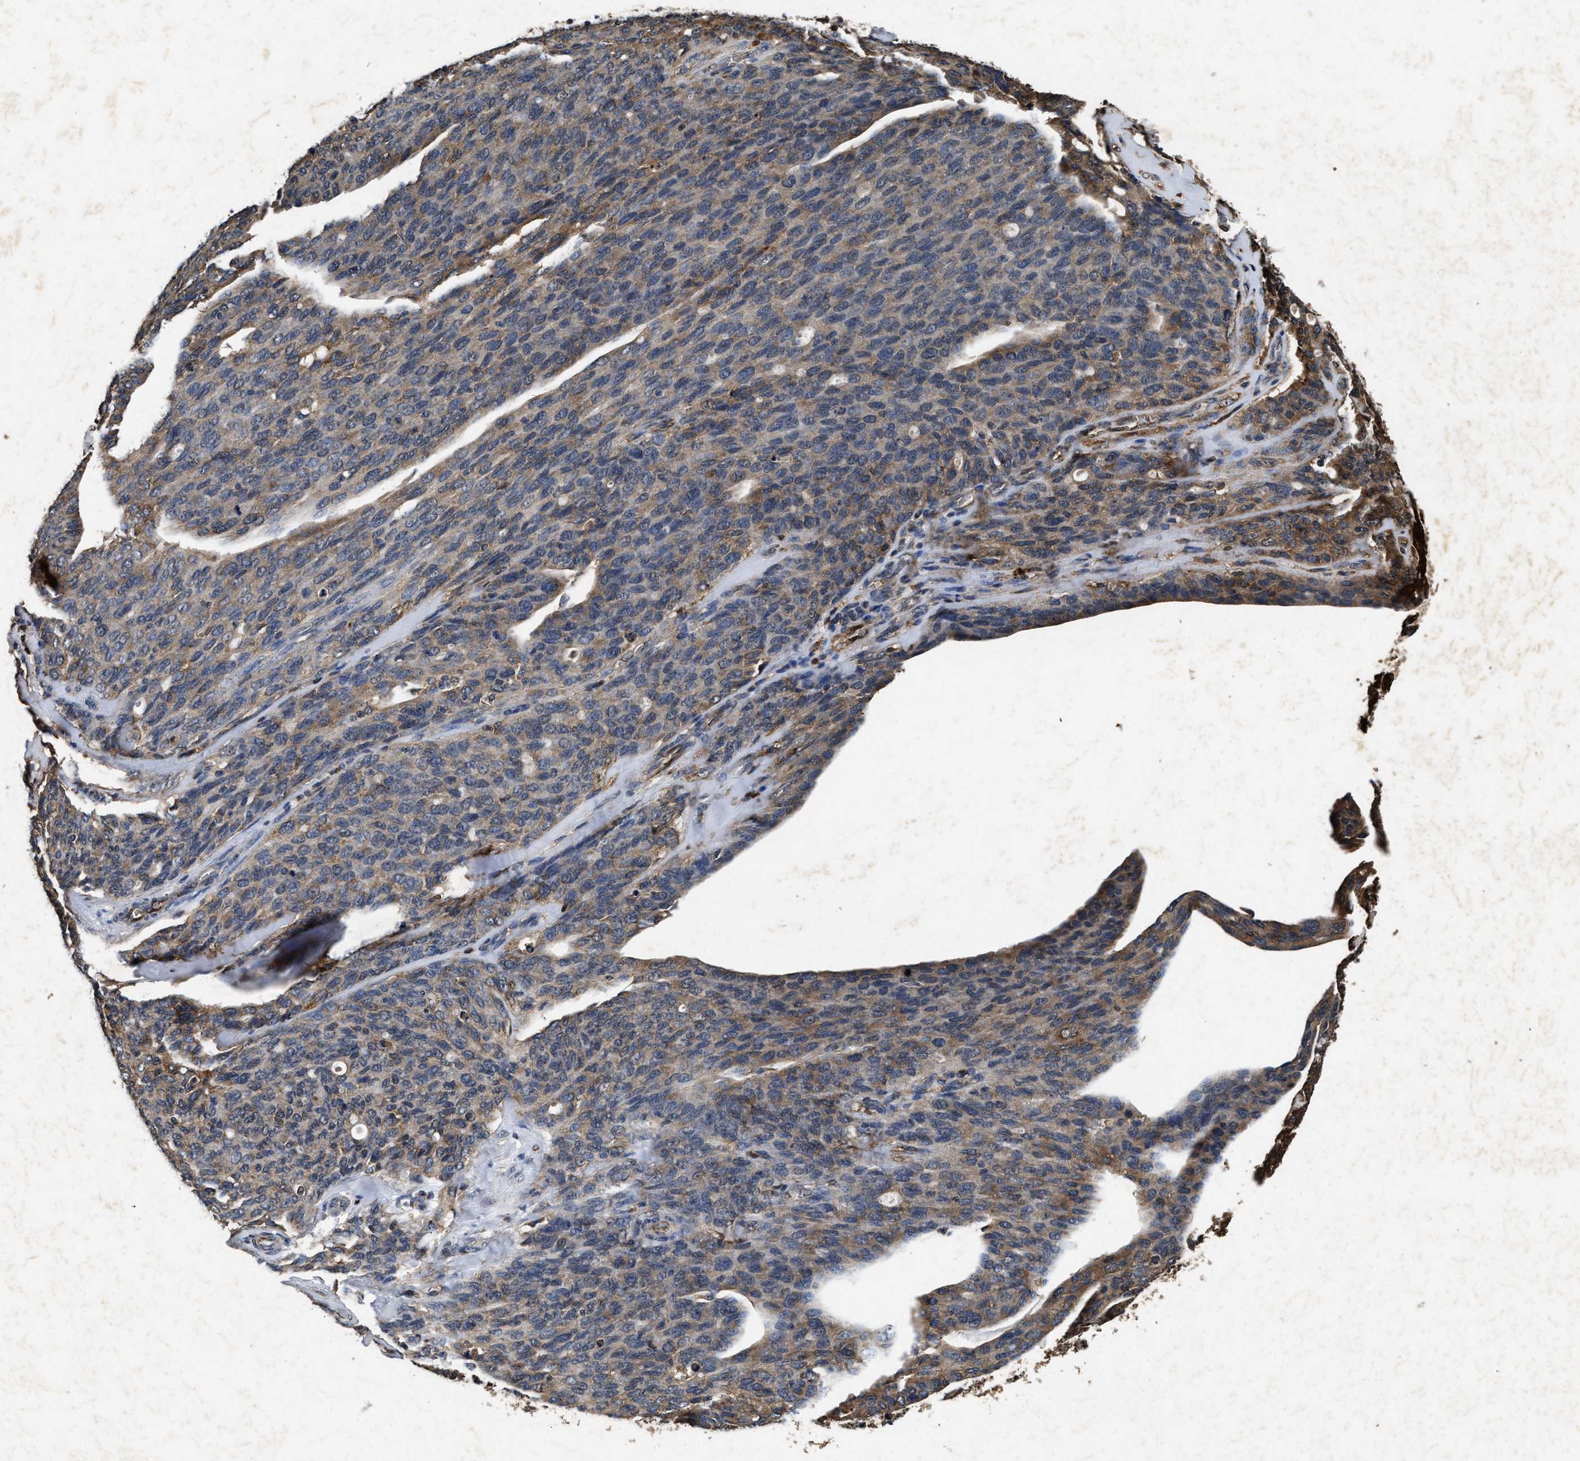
{"staining": {"intensity": "moderate", "quantity": "25%-75%", "location": "cytoplasmic/membranous"}, "tissue": "ovarian cancer", "cell_type": "Tumor cells", "image_type": "cancer", "snomed": [{"axis": "morphology", "description": "Carcinoma, endometroid"}, {"axis": "topography", "description": "Ovary"}], "caption": "High-magnification brightfield microscopy of ovarian cancer (endometroid carcinoma) stained with DAB (brown) and counterstained with hematoxylin (blue). tumor cells exhibit moderate cytoplasmic/membranous expression is identified in about25%-75% of cells.", "gene": "PDAP1", "patient": {"sex": "female", "age": 60}}